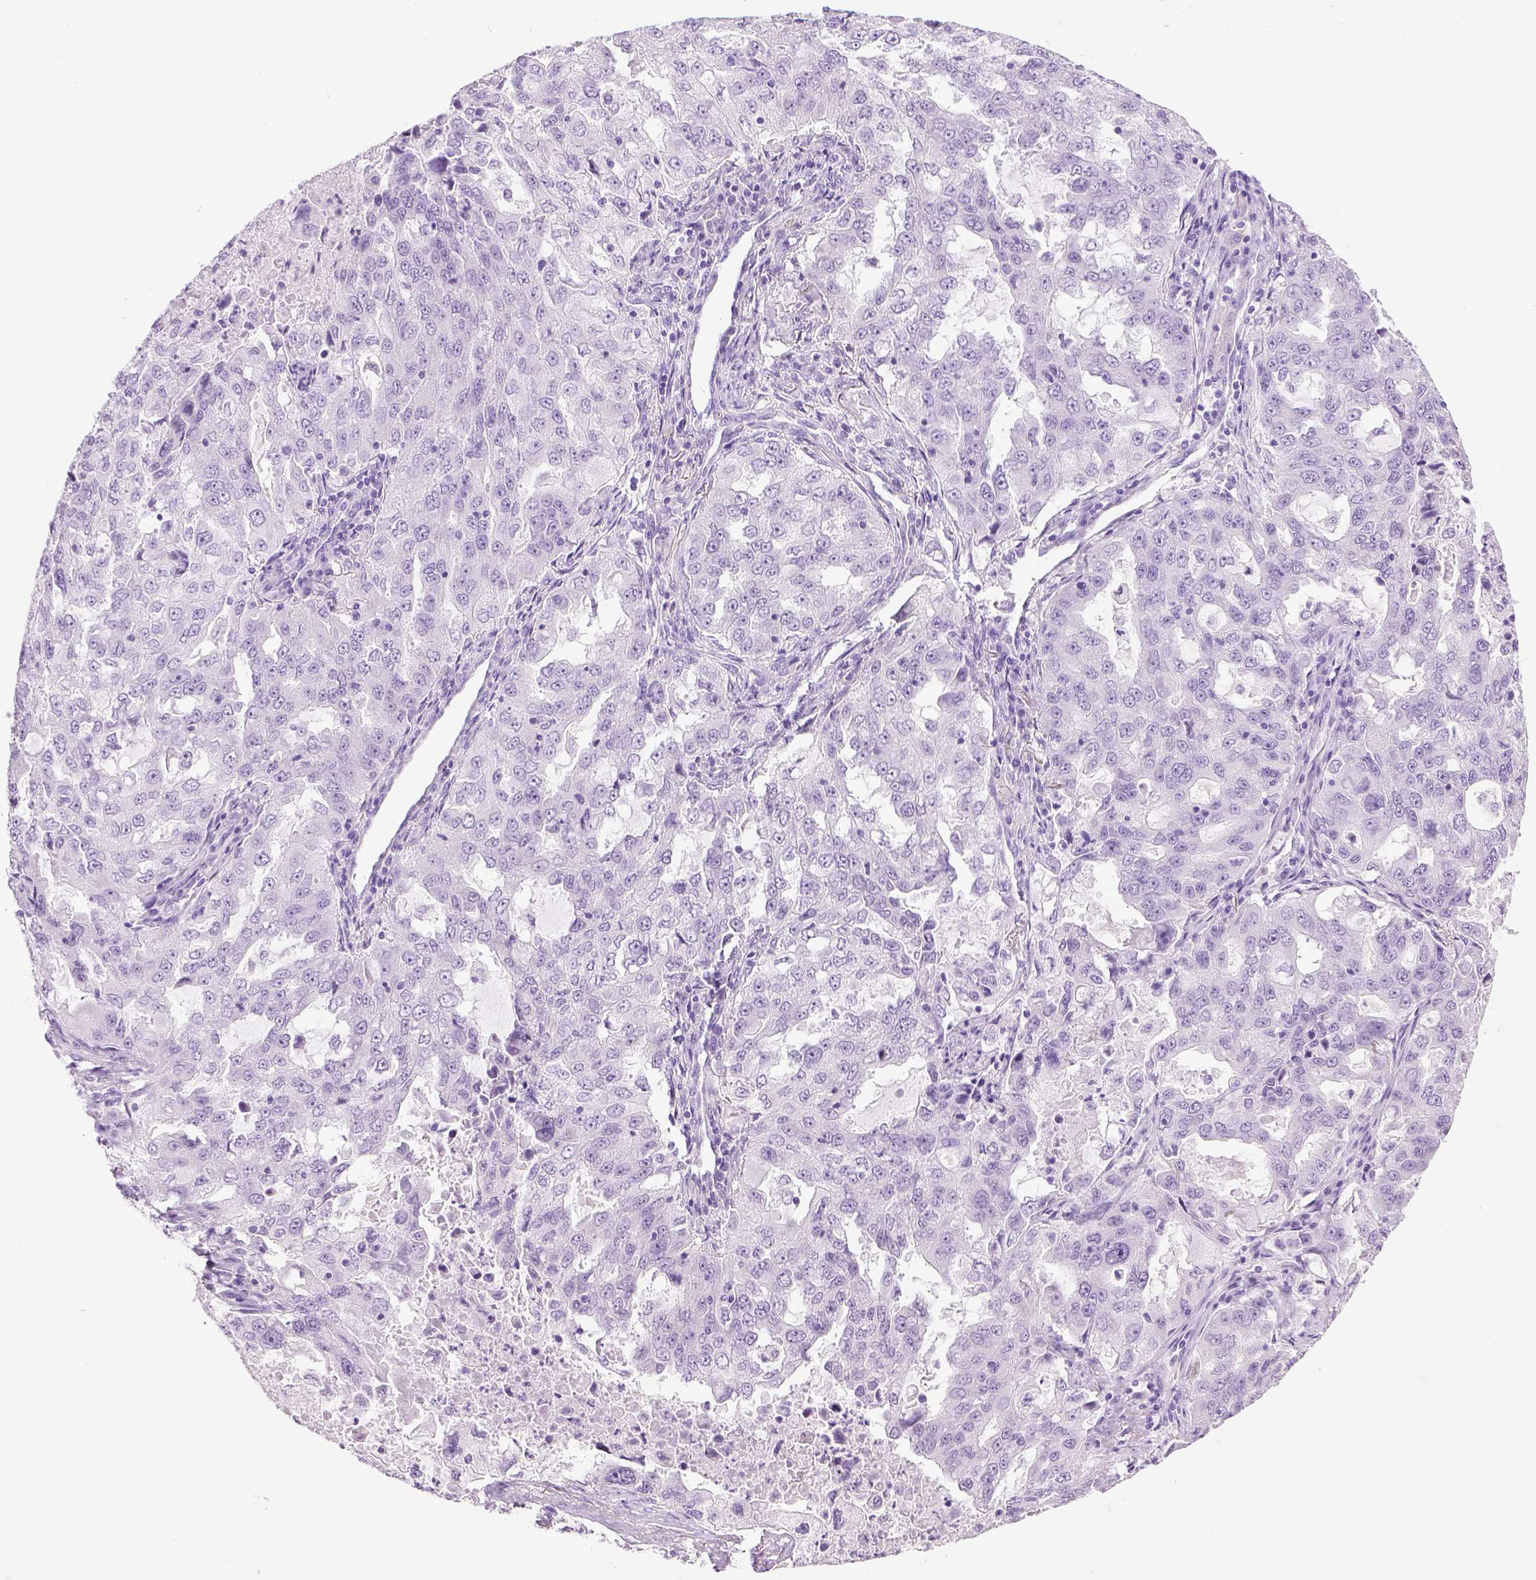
{"staining": {"intensity": "negative", "quantity": "none", "location": "none"}, "tissue": "lung cancer", "cell_type": "Tumor cells", "image_type": "cancer", "snomed": [{"axis": "morphology", "description": "Adenocarcinoma, NOS"}, {"axis": "topography", "description": "Lung"}], "caption": "There is no significant expression in tumor cells of lung adenocarcinoma.", "gene": "LGSN", "patient": {"sex": "female", "age": 61}}